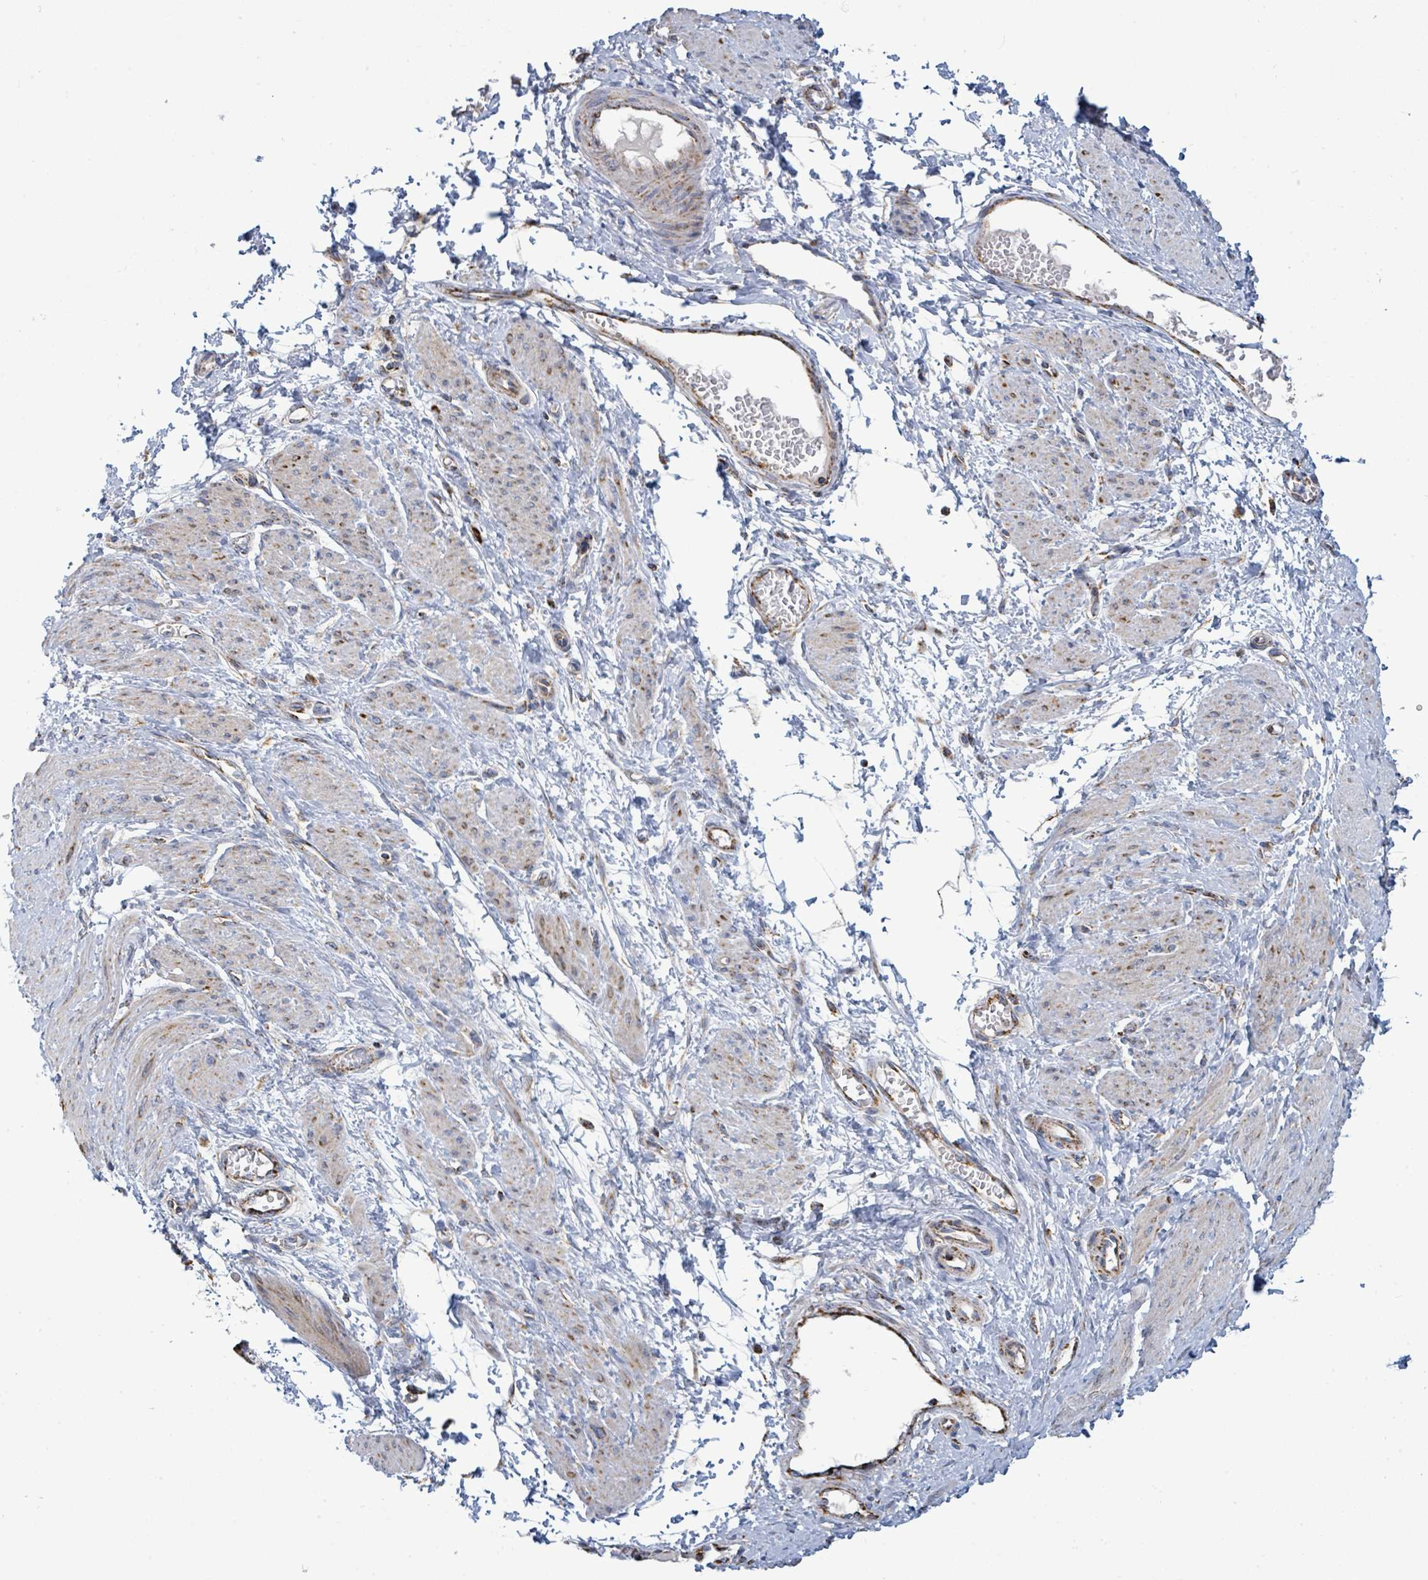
{"staining": {"intensity": "moderate", "quantity": "<25%", "location": "cytoplasmic/membranous"}, "tissue": "smooth muscle", "cell_type": "Smooth muscle cells", "image_type": "normal", "snomed": [{"axis": "morphology", "description": "Normal tissue, NOS"}, {"axis": "topography", "description": "Smooth muscle"}, {"axis": "topography", "description": "Uterus"}], "caption": "A brown stain shows moderate cytoplasmic/membranous expression of a protein in smooth muscle cells of normal smooth muscle. The staining was performed using DAB, with brown indicating positive protein expression. Nuclei are stained blue with hematoxylin.", "gene": "SUCLG2", "patient": {"sex": "female", "age": 39}}